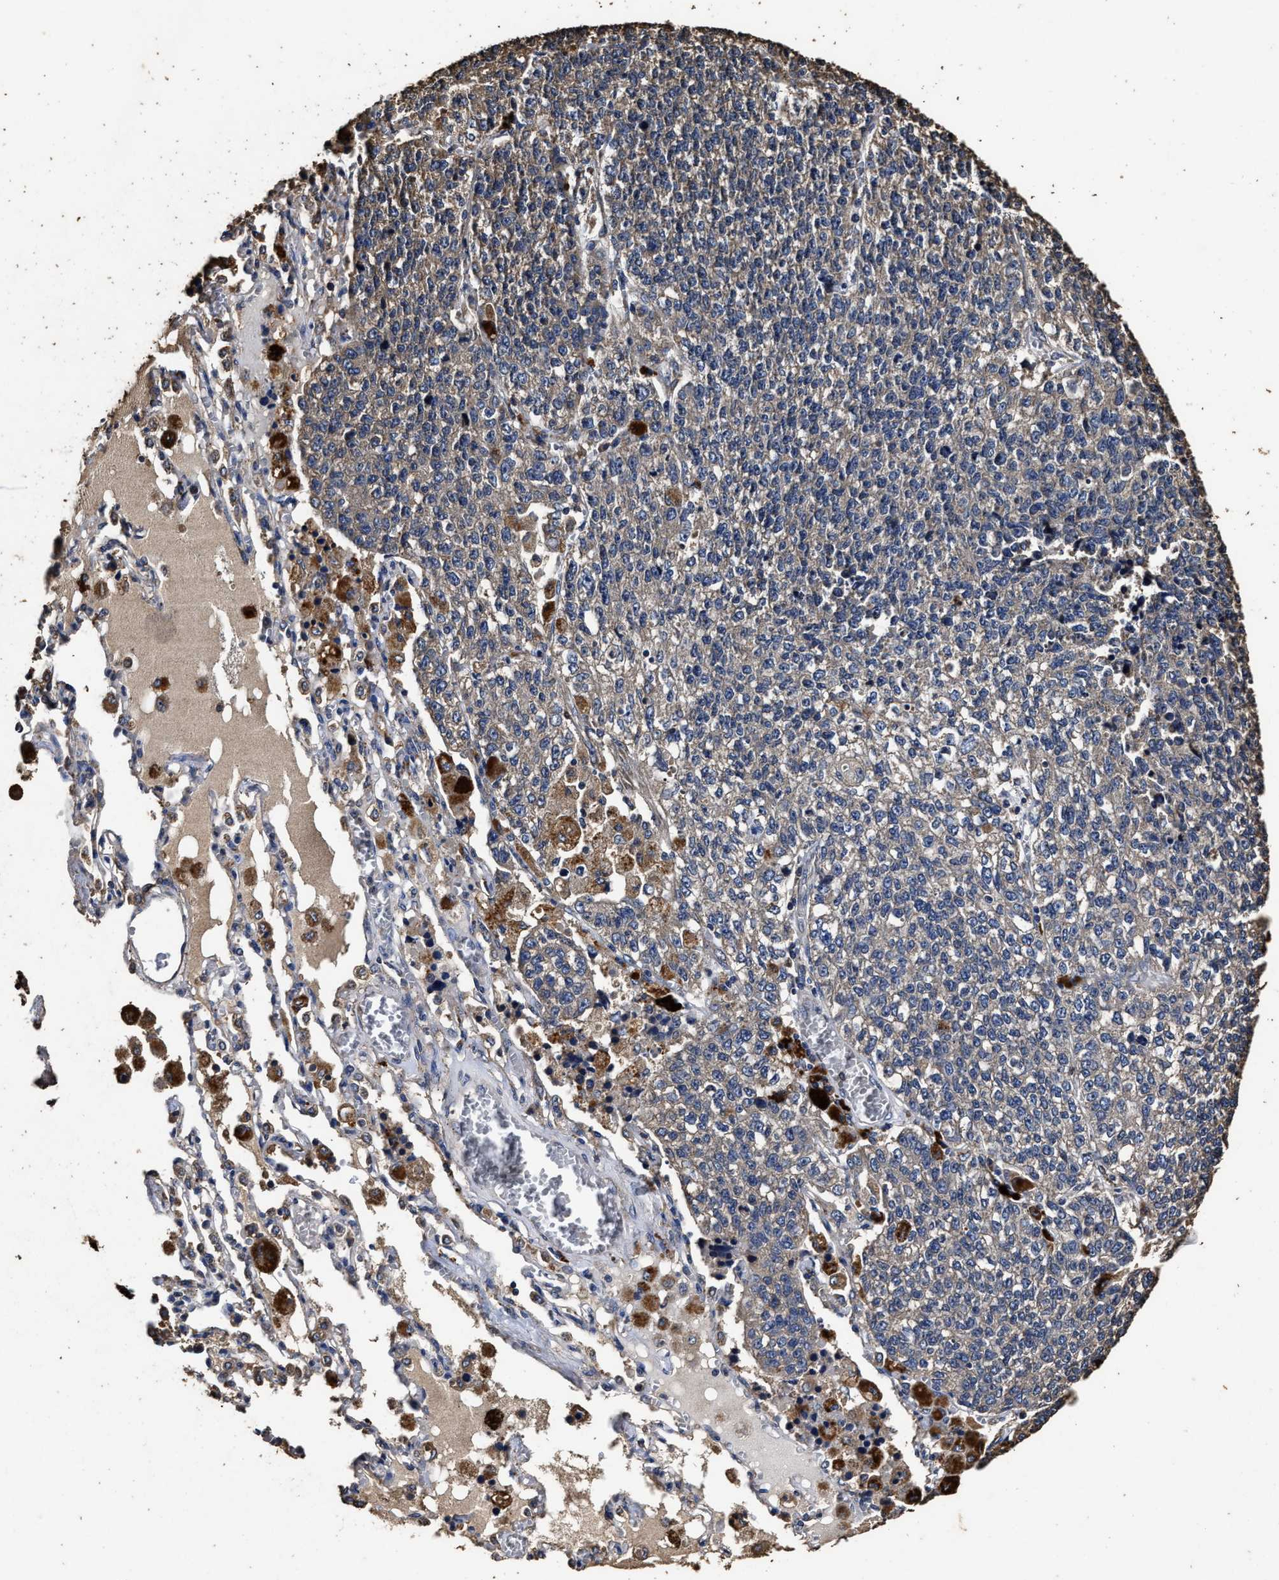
{"staining": {"intensity": "negative", "quantity": "none", "location": "none"}, "tissue": "lung cancer", "cell_type": "Tumor cells", "image_type": "cancer", "snomed": [{"axis": "morphology", "description": "Adenocarcinoma, NOS"}, {"axis": "topography", "description": "Lung"}], "caption": "This is an immunohistochemistry micrograph of lung cancer (adenocarcinoma). There is no expression in tumor cells.", "gene": "PPM1K", "patient": {"sex": "male", "age": 49}}